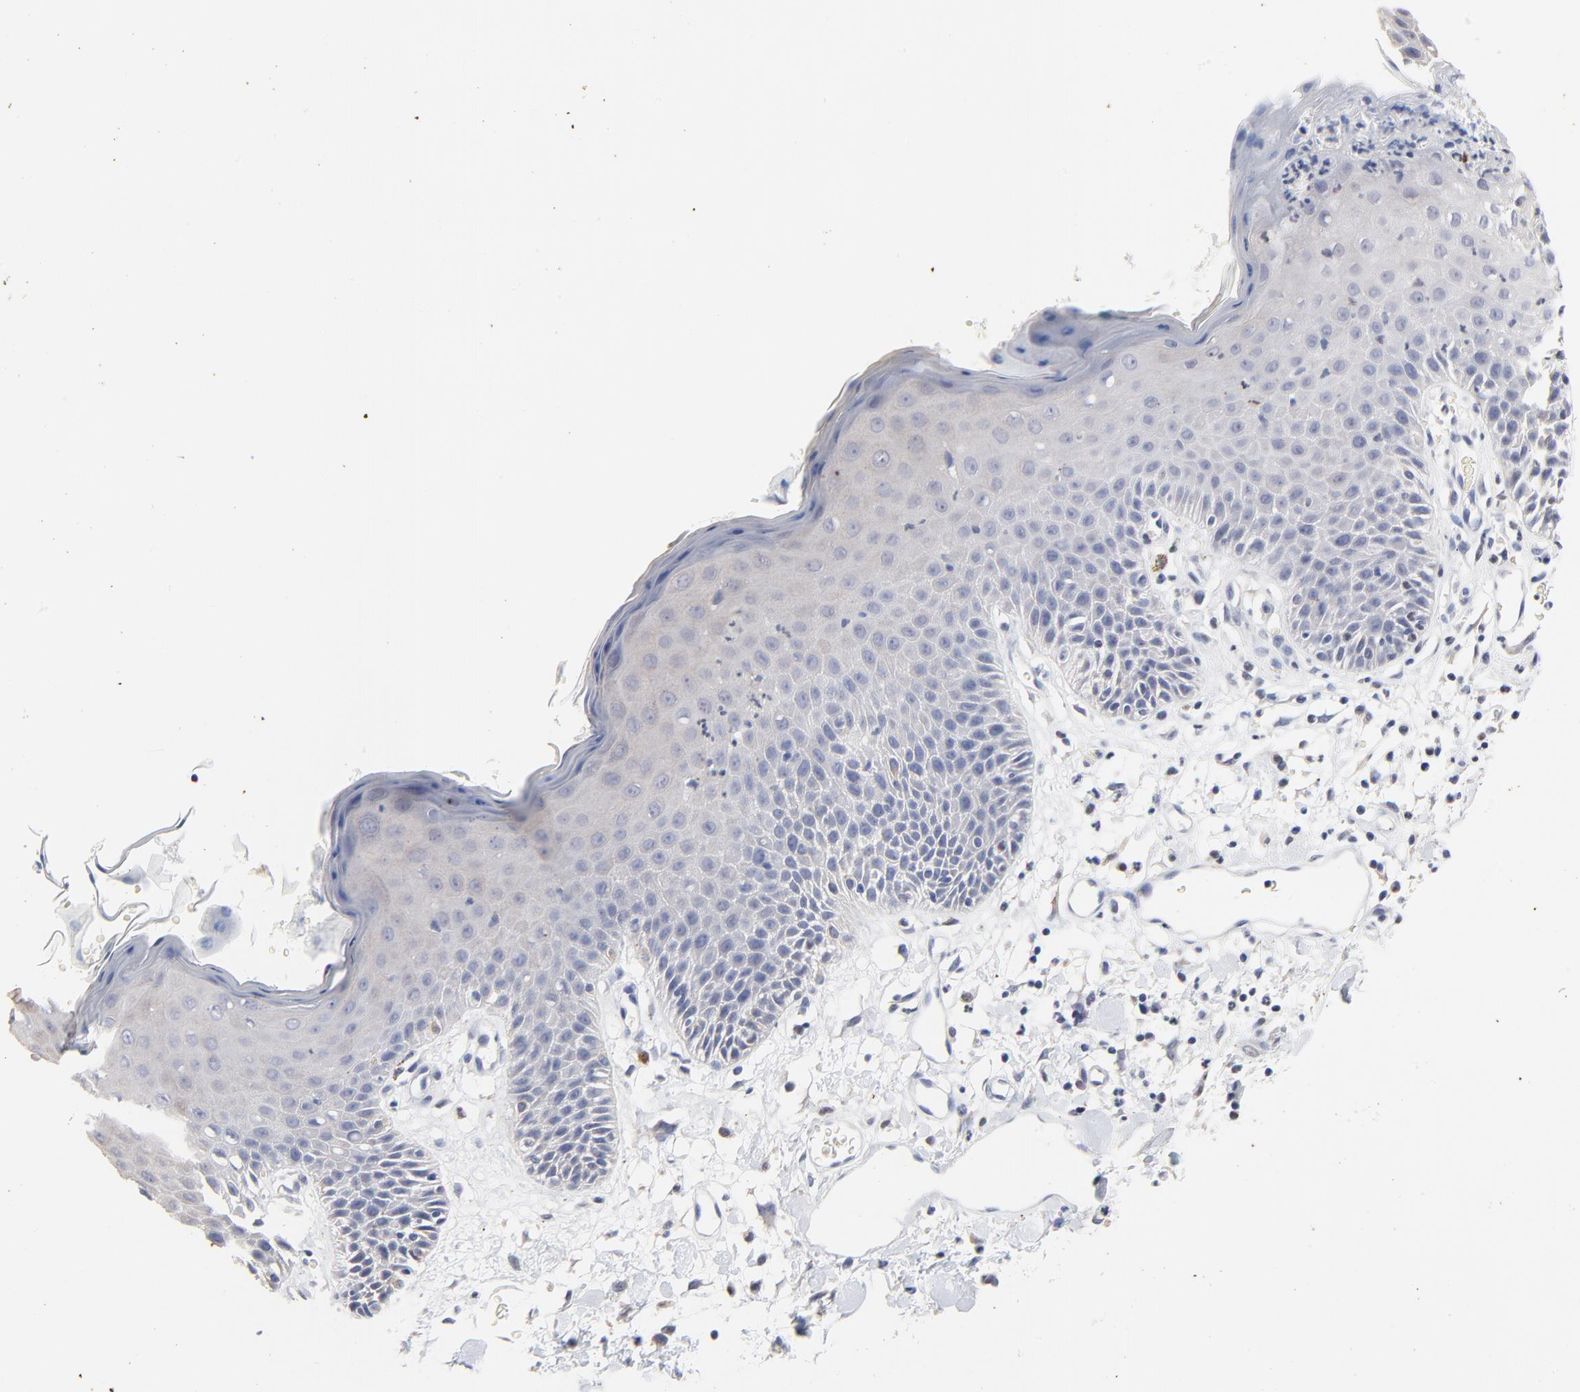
{"staining": {"intensity": "negative", "quantity": "none", "location": "none"}, "tissue": "skin", "cell_type": "Epidermal cells", "image_type": "normal", "snomed": [{"axis": "morphology", "description": "Normal tissue, NOS"}, {"axis": "topography", "description": "Vulva"}, {"axis": "topography", "description": "Peripheral nerve tissue"}], "caption": "This micrograph is of normal skin stained with IHC to label a protein in brown with the nuclei are counter-stained blue. There is no staining in epidermal cells.", "gene": "AADAC", "patient": {"sex": "female", "age": 68}}